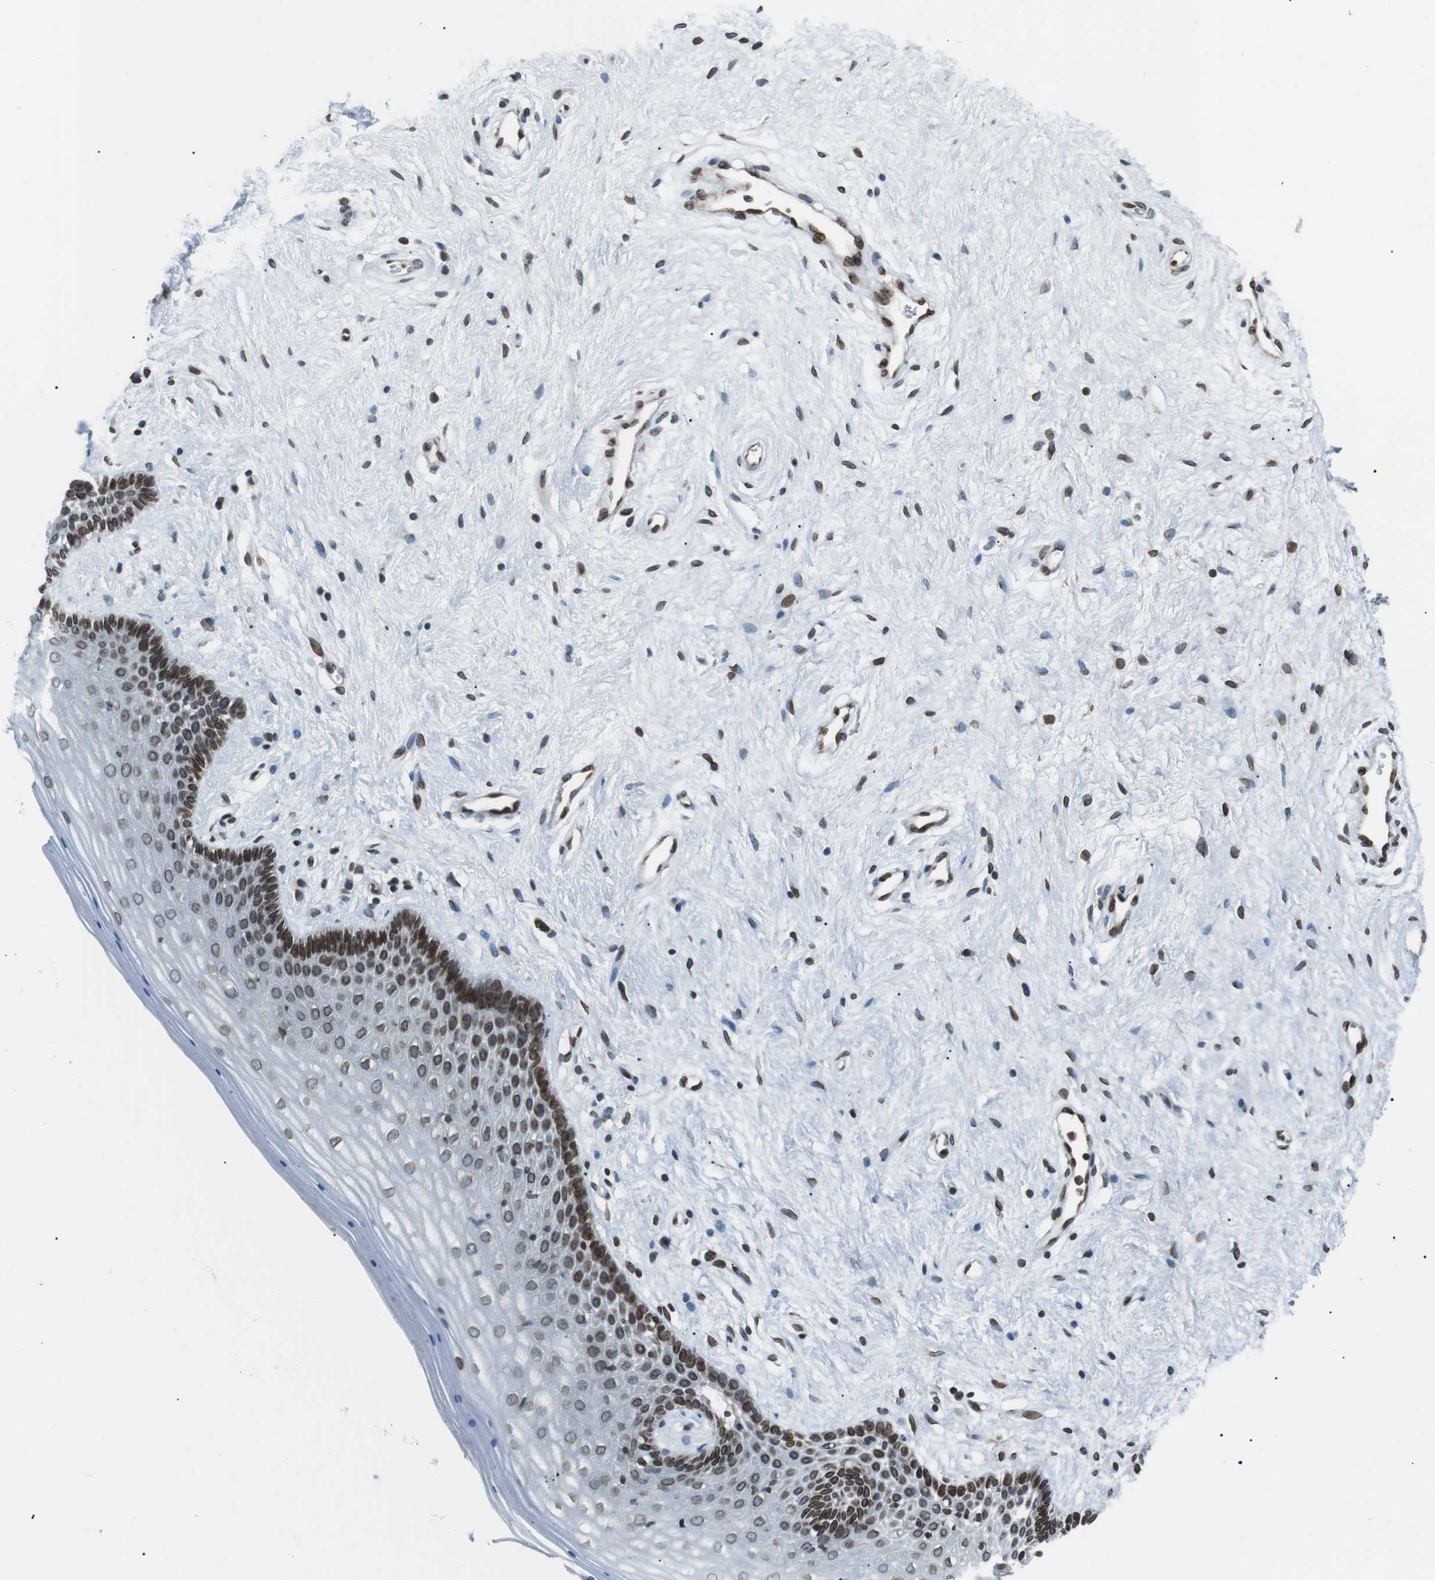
{"staining": {"intensity": "strong", "quantity": "<25%", "location": "cytoplasmic/membranous,nuclear"}, "tissue": "vagina", "cell_type": "Squamous epithelial cells", "image_type": "normal", "snomed": [{"axis": "morphology", "description": "Normal tissue, NOS"}, {"axis": "topography", "description": "Vagina"}], "caption": "Protein staining by immunohistochemistry (IHC) displays strong cytoplasmic/membranous,nuclear positivity in about <25% of squamous epithelial cells in normal vagina.", "gene": "TMX4", "patient": {"sex": "female", "age": 44}}